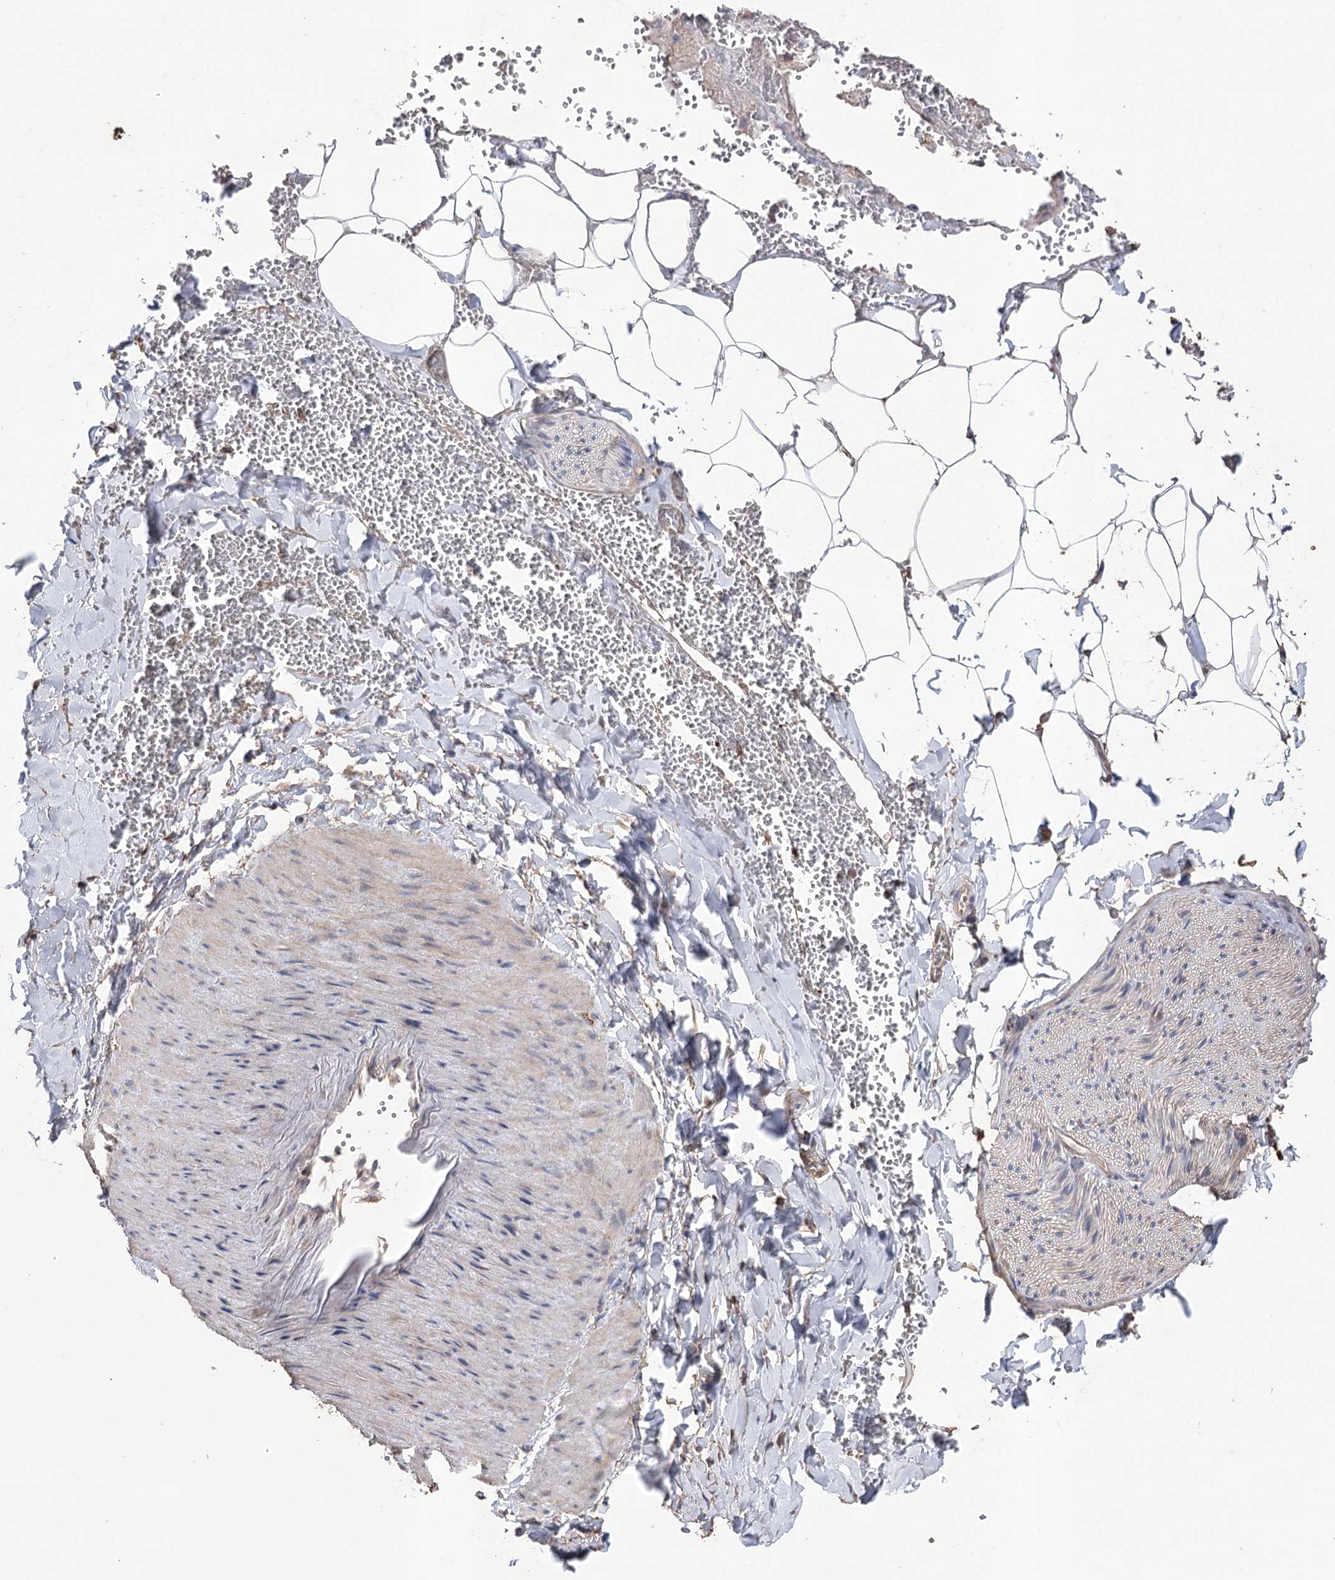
{"staining": {"intensity": "weak", "quantity": ">75%", "location": "cytoplasmic/membranous"}, "tissue": "adipose tissue", "cell_type": "Adipocytes", "image_type": "normal", "snomed": [{"axis": "morphology", "description": "Normal tissue, NOS"}, {"axis": "topography", "description": "Gallbladder"}, {"axis": "topography", "description": "Peripheral nerve tissue"}], "caption": "Immunohistochemistry micrograph of benign human adipose tissue stained for a protein (brown), which displays low levels of weak cytoplasmic/membranous expression in about >75% of adipocytes.", "gene": "FAM13B", "patient": {"sex": "male", "age": 38}}